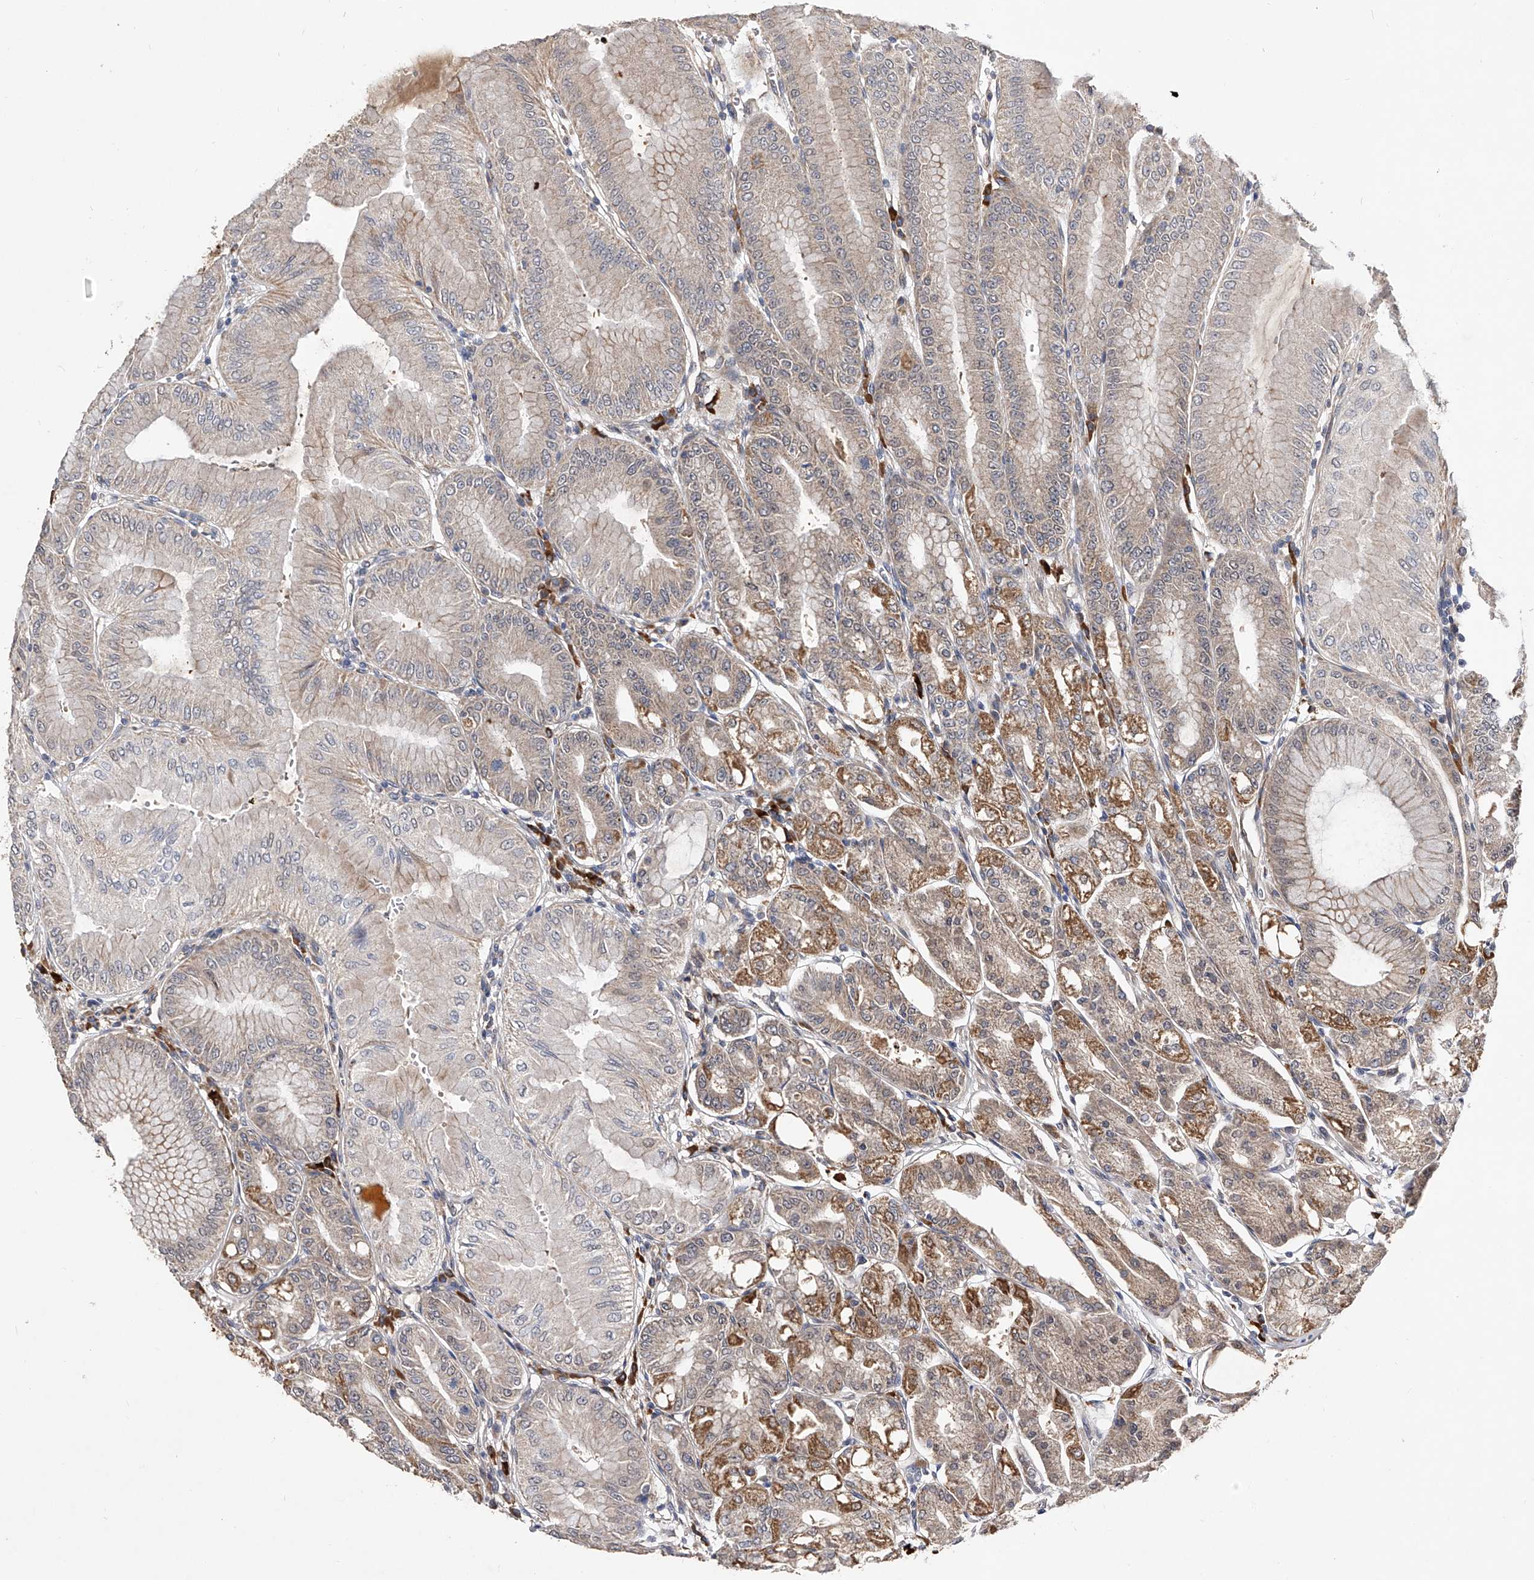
{"staining": {"intensity": "moderate", "quantity": ">75%", "location": "cytoplasmic/membranous"}, "tissue": "stomach", "cell_type": "Glandular cells", "image_type": "normal", "snomed": [{"axis": "morphology", "description": "Normal tissue, NOS"}, {"axis": "topography", "description": "Stomach, lower"}], "caption": "Protein expression analysis of normal stomach demonstrates moderate cytoplasmic/membranous positivity in about >75% of glandular cells.", "gene": "USP45", "patient": {"sex": "male", "age": 71}}